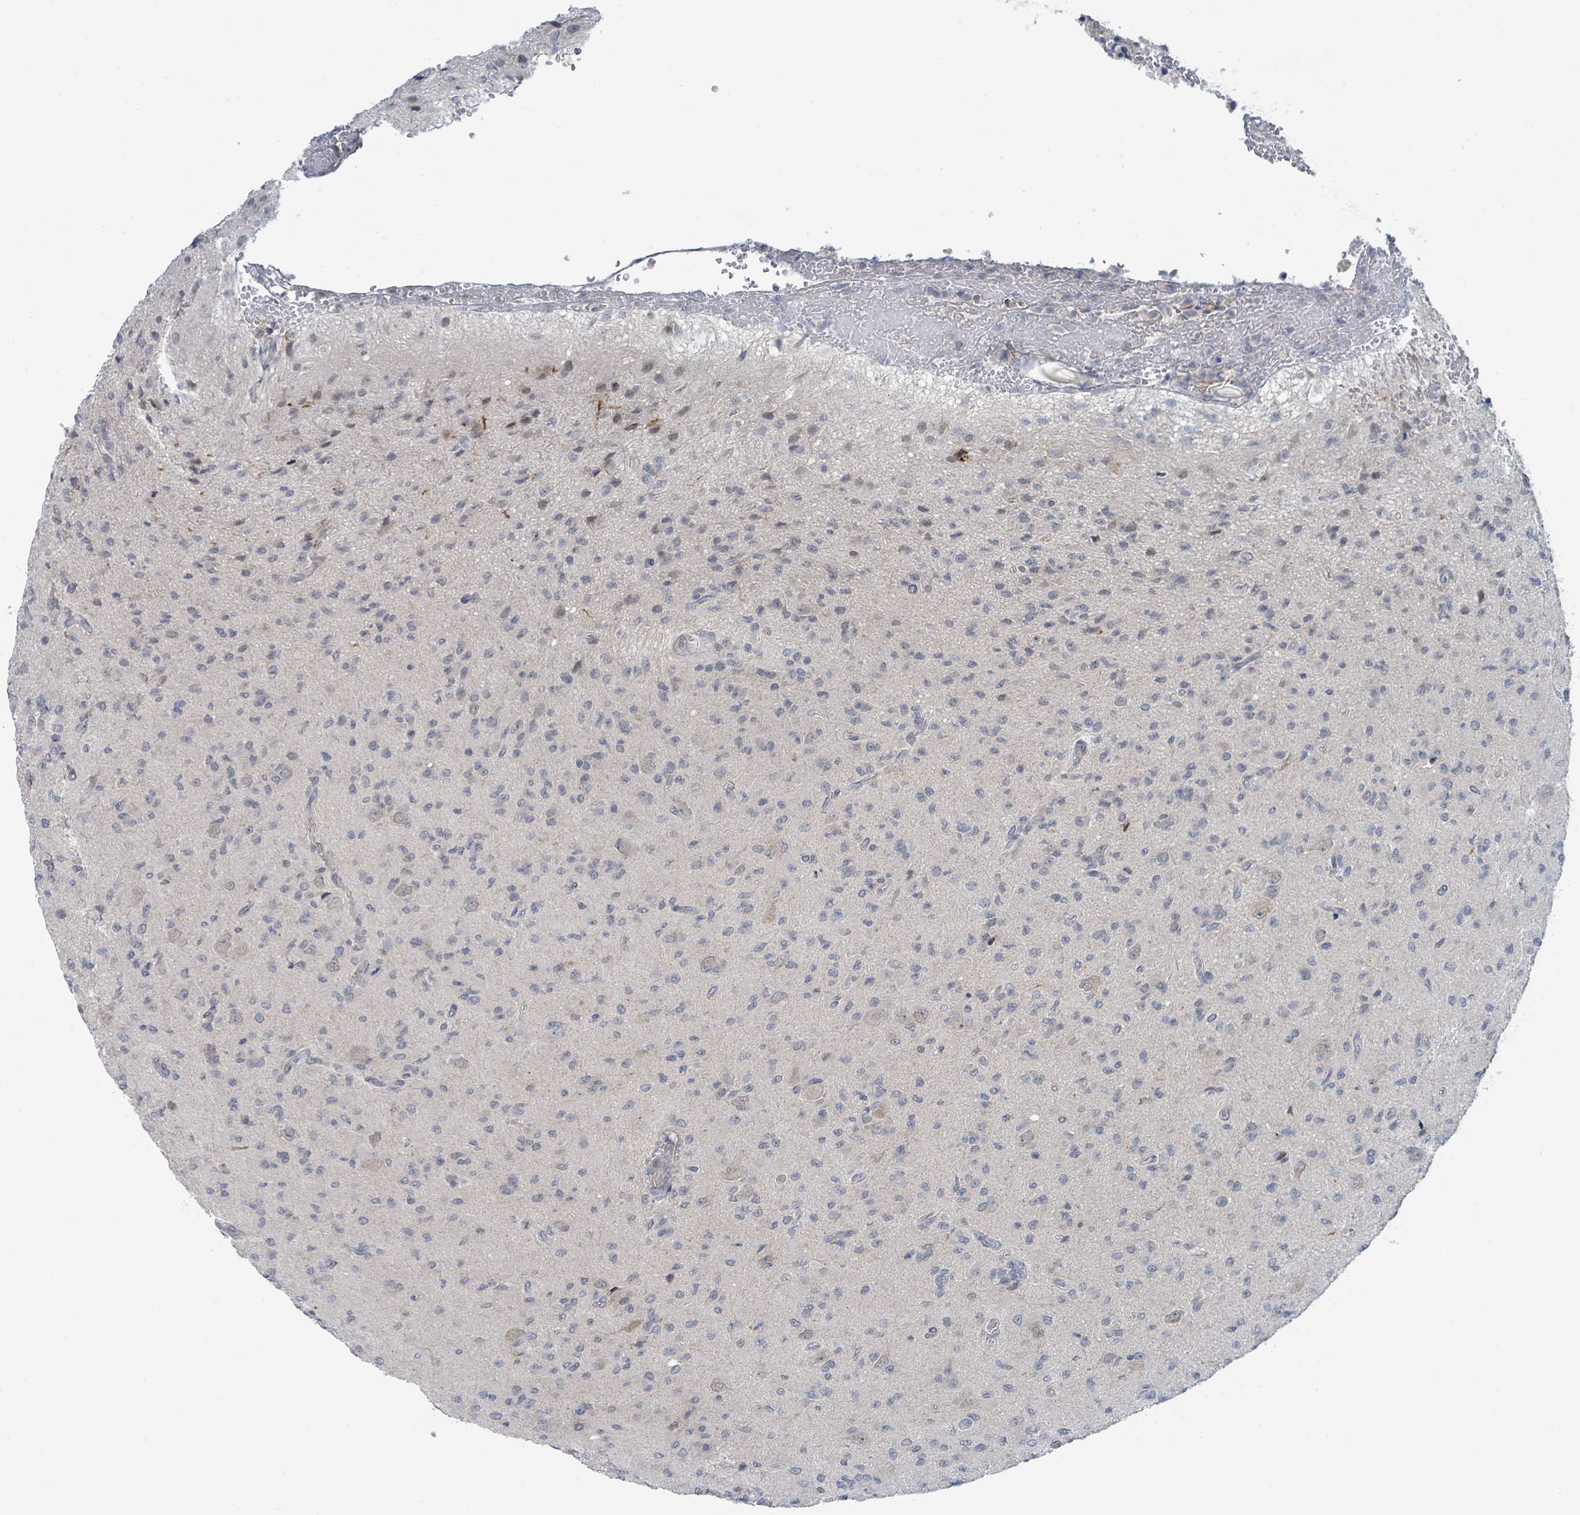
{"staining": {"intensity": "weak", "quantity": "<25%", "location": "cytoplasmic/membranous"}, "tissue": "glioma", "cell_type": "Tumor cells", "image_type": "cancer", "snomed": [{"axis": "morphology", "description": "Glioma, malignant, High grade"}, {"axis": "topography", "description": "Brain"}], "caption": "This is a photomicrograph of IHC staining of malignant high-grade glioma, which shows no staining in tumor cells.", "gene": "ANKRD55", "patient": {"sex": "male", "age": 36}}